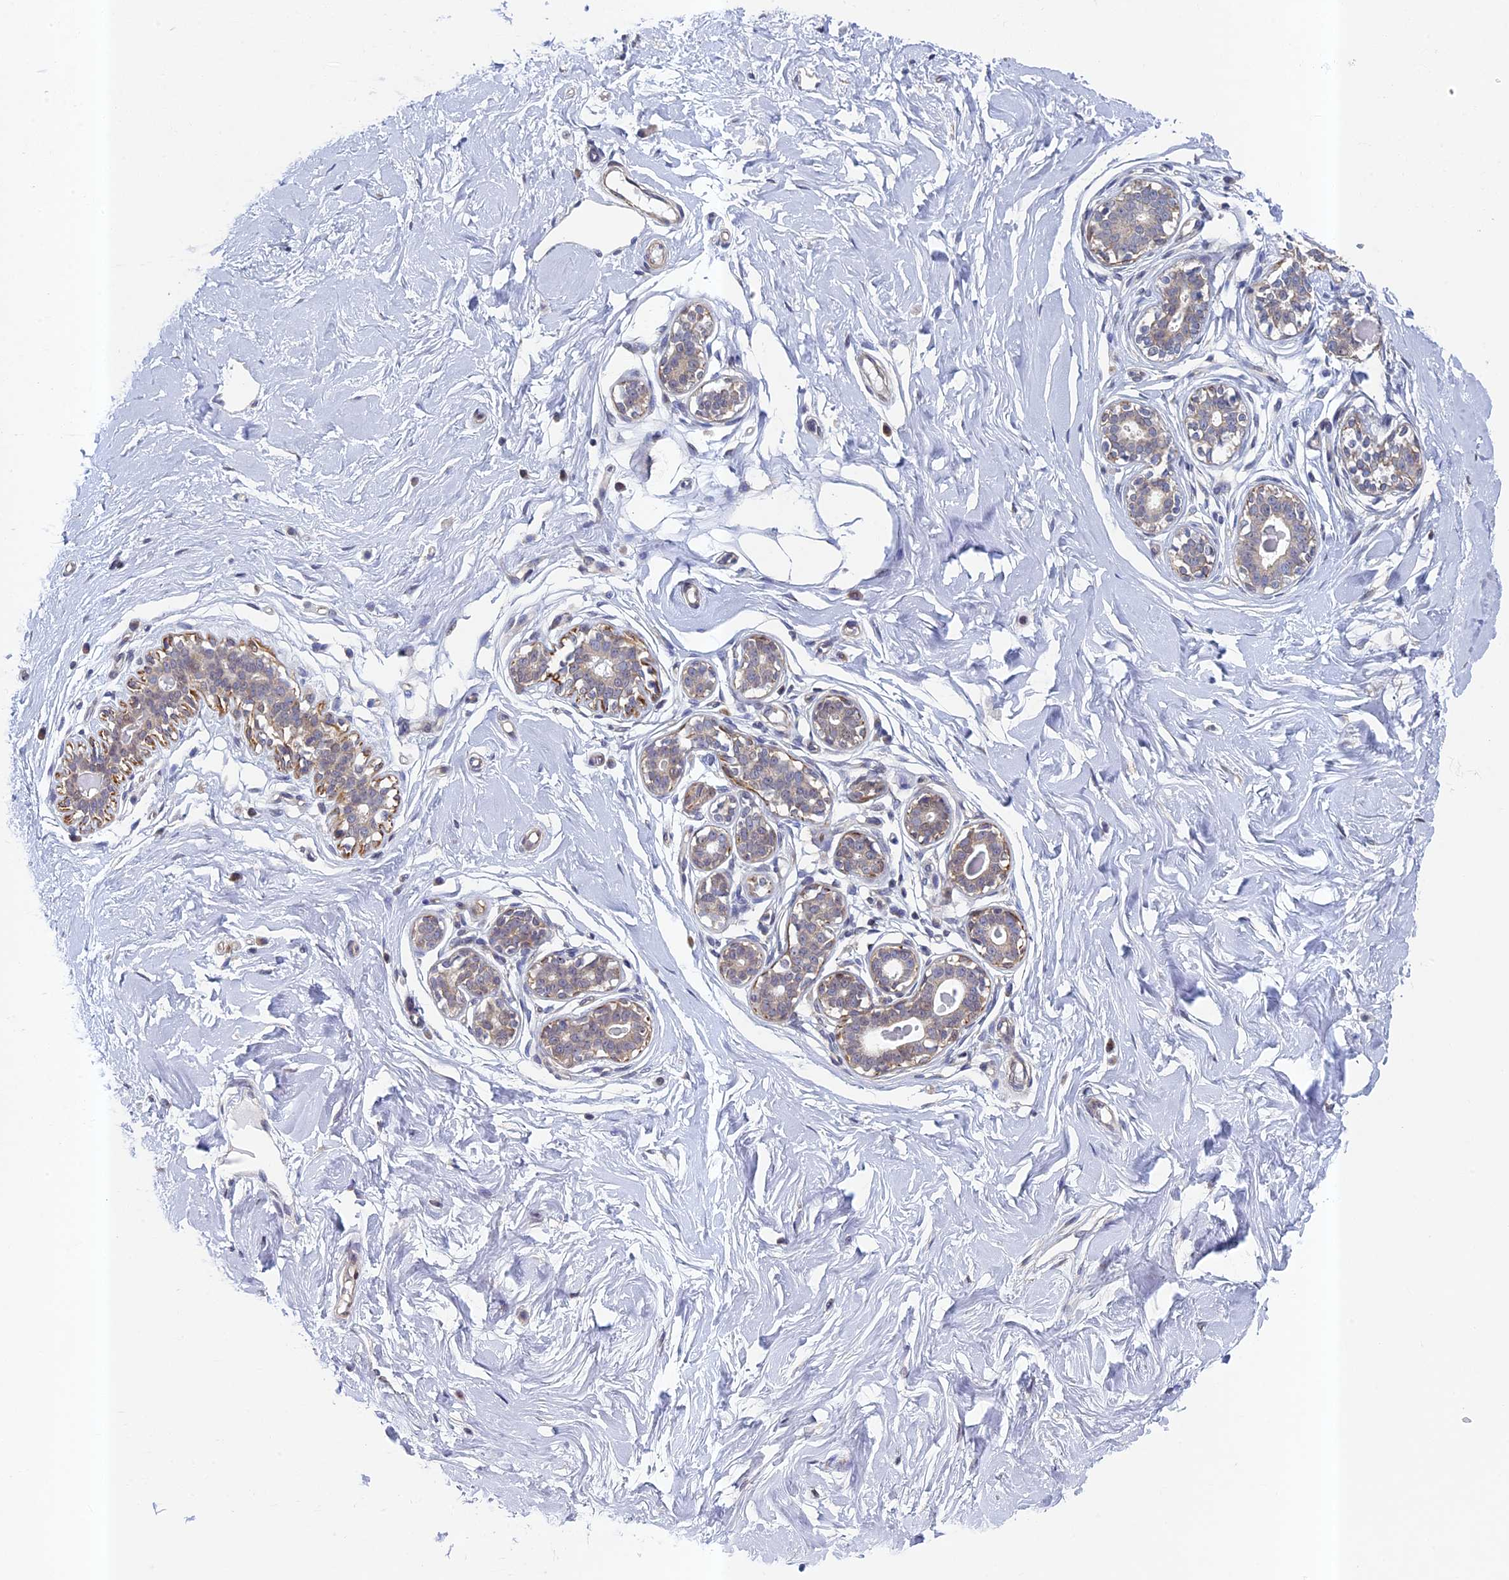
{"staining": {"intensity": "negative", "quantity": "none", "location": "none"}, "tissue": "breast", "cell_type": "Adipocytes", "image_type": "normal", "snomed": [{"axis": "morphology", "description": "Normal tissue, NOS"}, {"axis": "morphology", "description": "Adenoma, NOS"}, {"axis": "topography", "description": "Breast"}], "caption": "This histopathology image is of normal breast stained with immunohistochemistry (IHC) to label a protein in brown with the nuclei are counter-stained blue. There is no expression in adipocytes. (DAB immunohistochemistry (IHC) with hematoxylin counter stain).", "gene": "DIXDC1", "patient": {"sex": "female", "age": 23}}